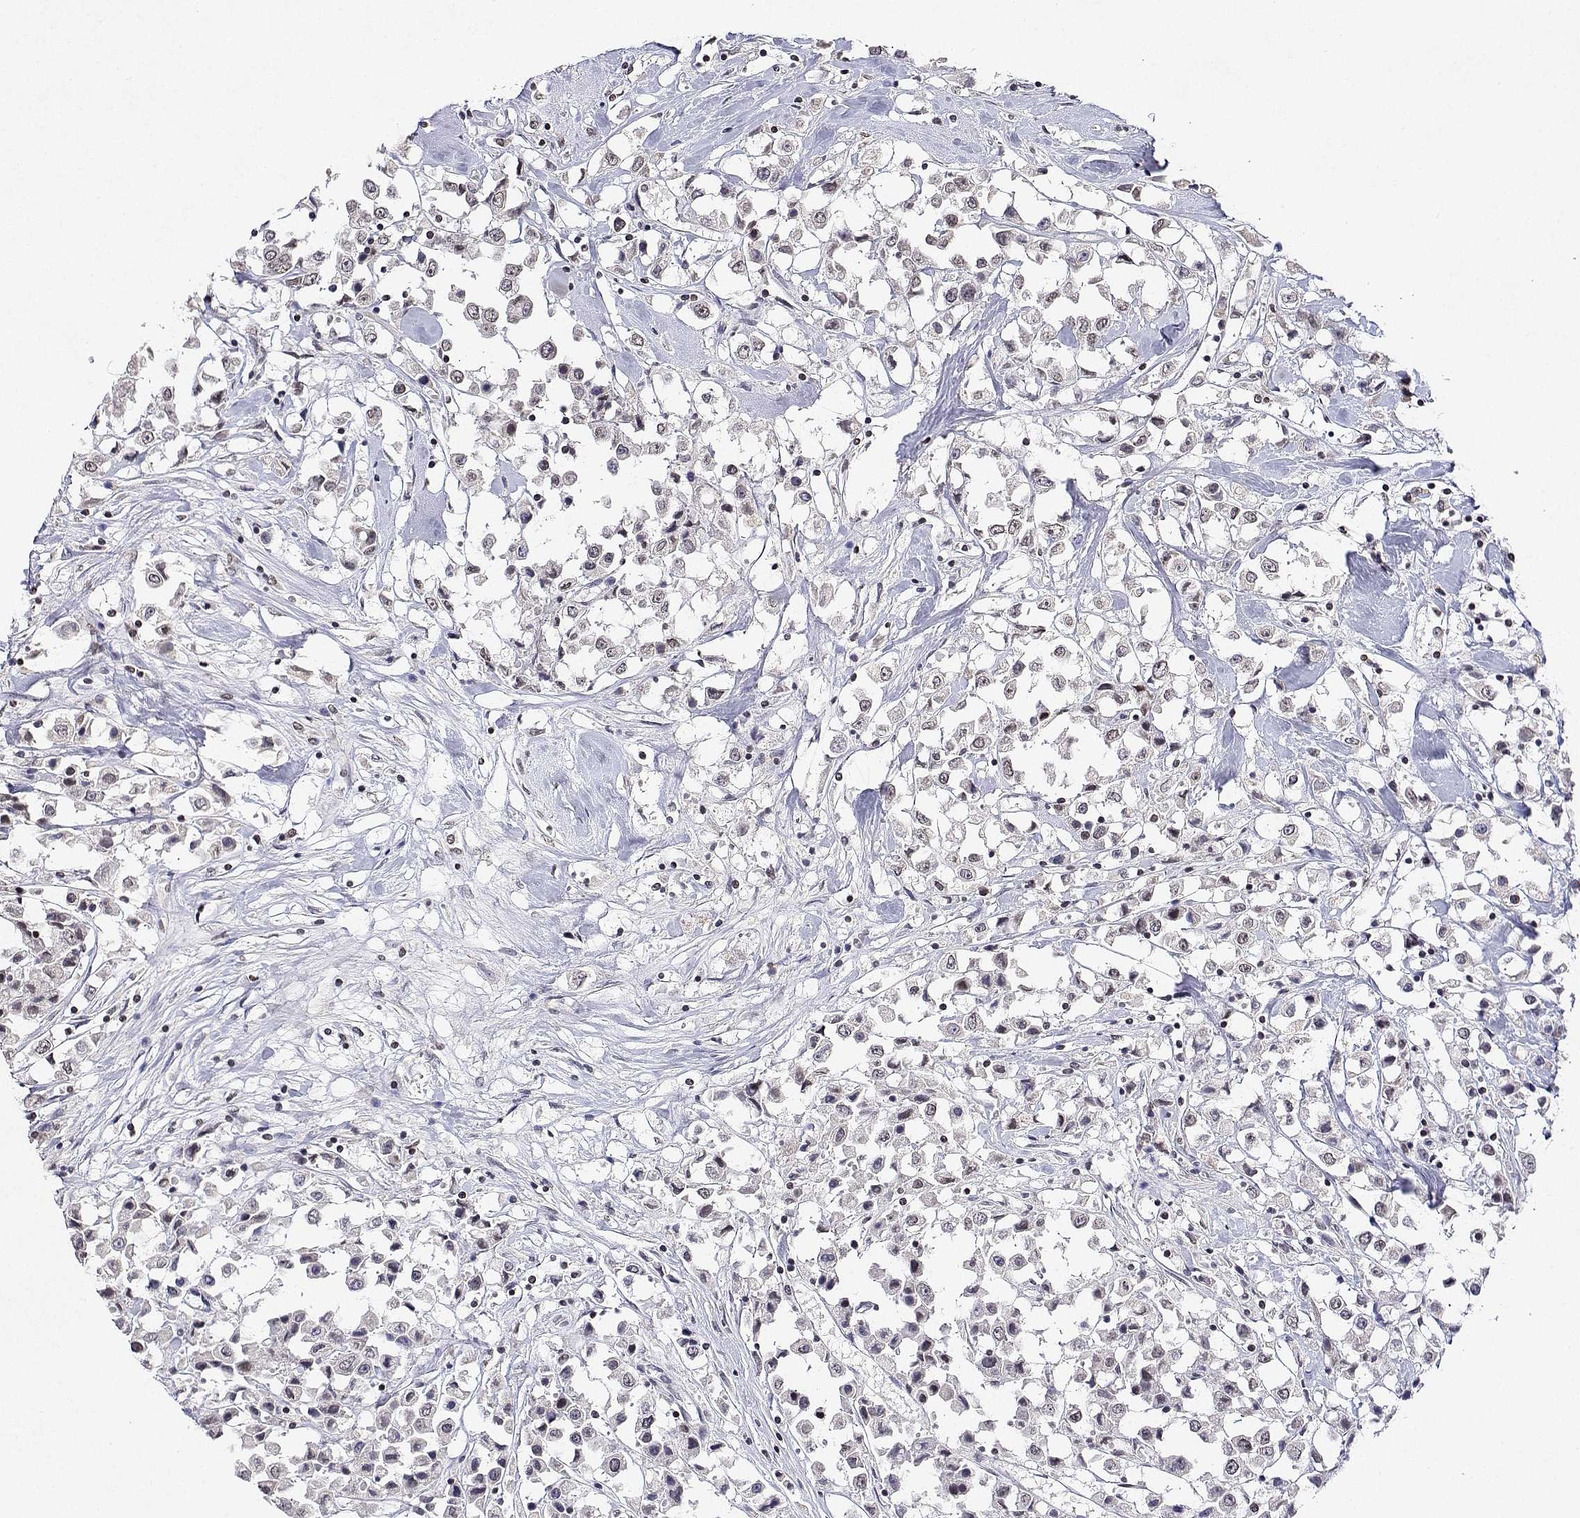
{"staining": {"intensity": "negative", "quantity": "none", "location": "none"}, "tissue": "breast cancer", "cell_type": "Tumor cells", "image_type": "cancer", "snomed": [{"axis": "morphology", "description": "Duct carcinoma"}, {"axis": "topography", "description": "Breast"}], "caption": "Human breast intraductal carcinoma stained for a protein using immunohistochemistry shows no positivity in tumor cells.", "gene": "XPC", "patient": {"sex": "female", "age": 61}}